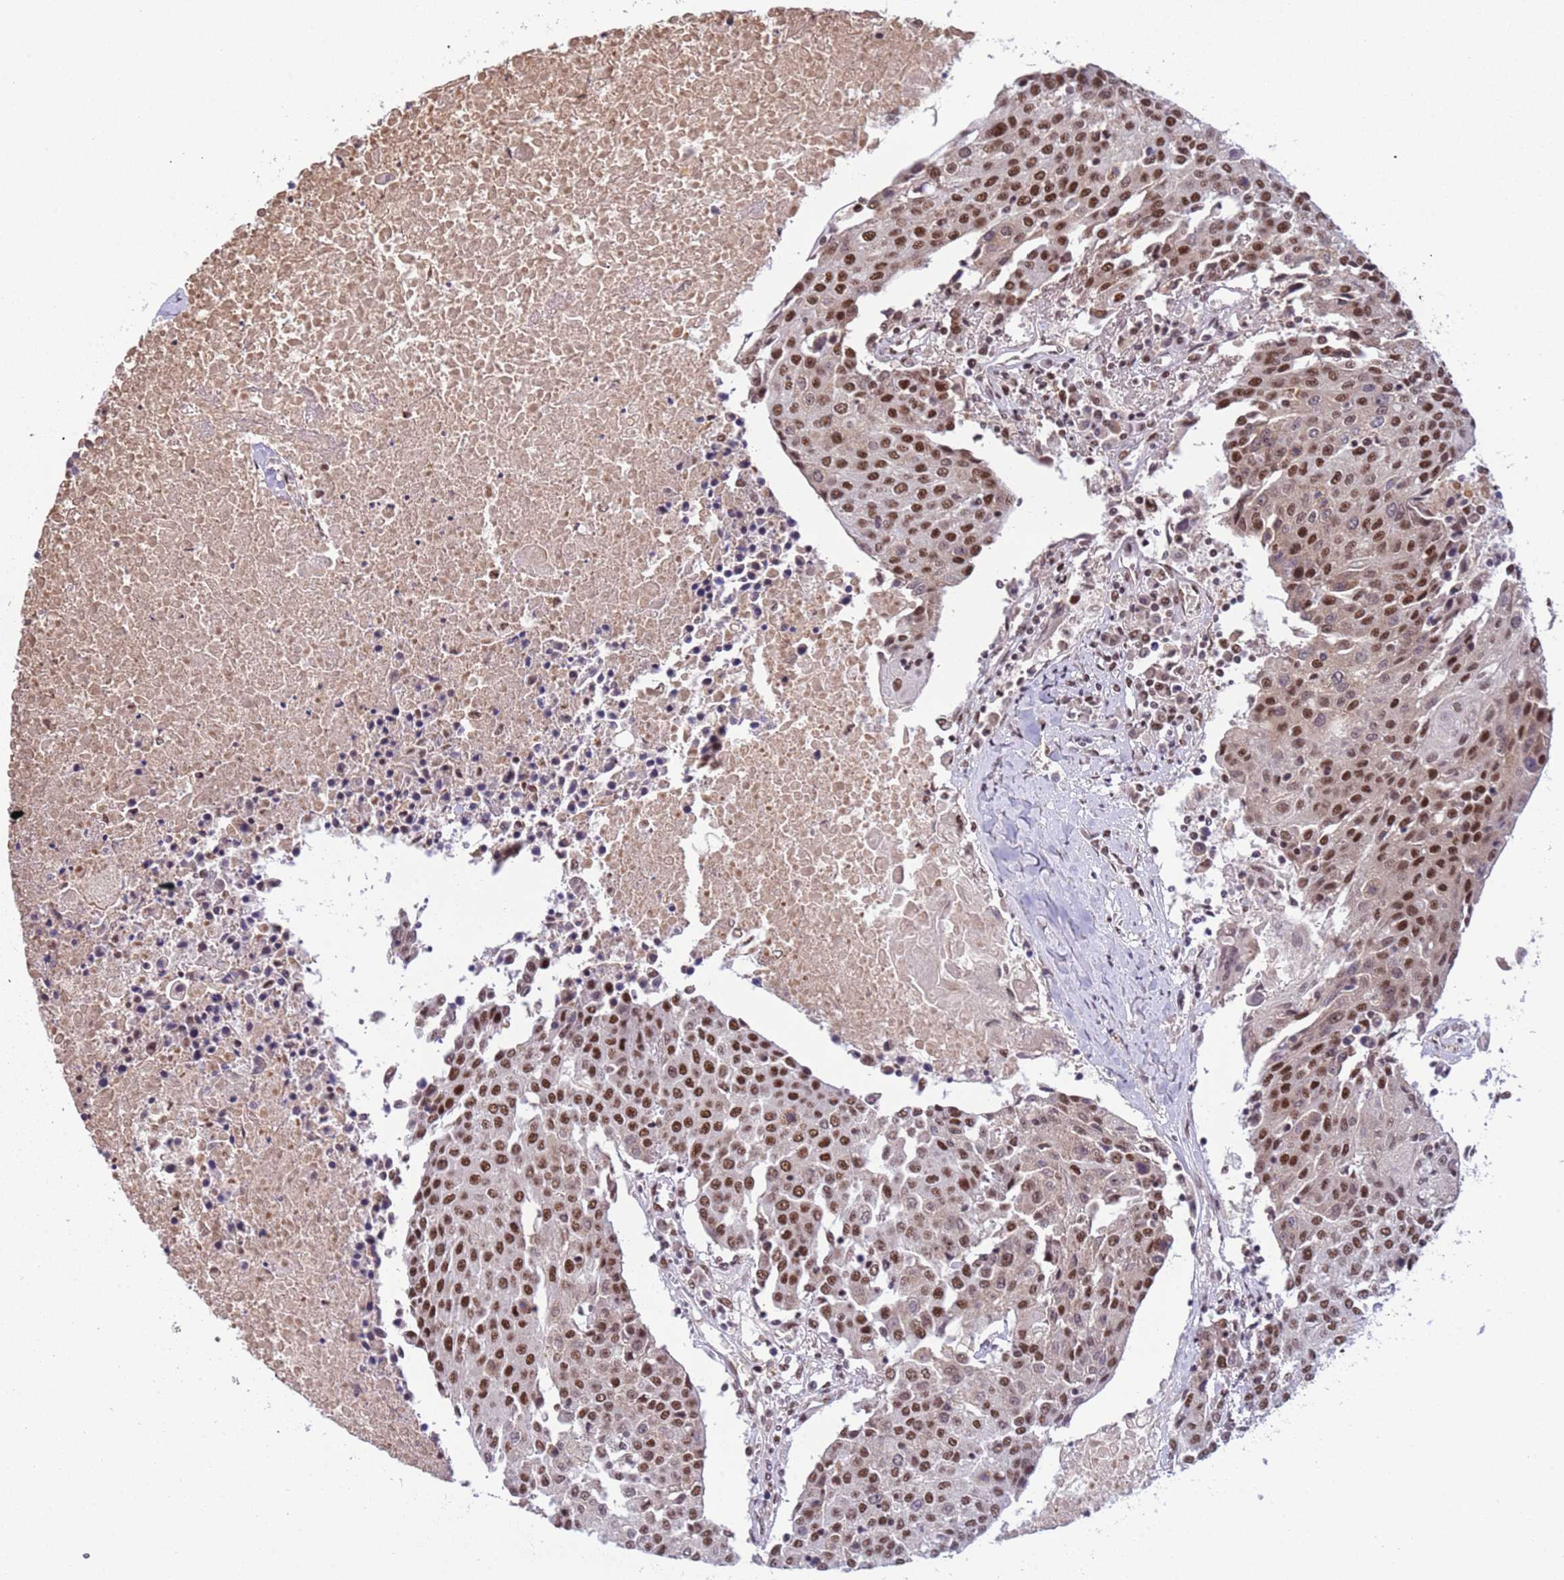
{"staining": {"intensity": "strong", "quantity": ">75%", "location": "nuclear"}, "tissue": "urothelial cancer", "cell_type": "Tumor cells", "image_type": "cancer", "snomed": [{"axis": "morphology", "description": "Urothelial carcinoma, High grade"}, {"axis": "topography", "description": "Urinary bladder"}], "caption": "Protein analysis of urothelial cancer tissue displays strong nuclear staining in about >75% of tumor cells. (IHC, brightfield microscopy, high magnification).", "gene": "SRRT", "patient": {"sex": "female", "age": 85}}